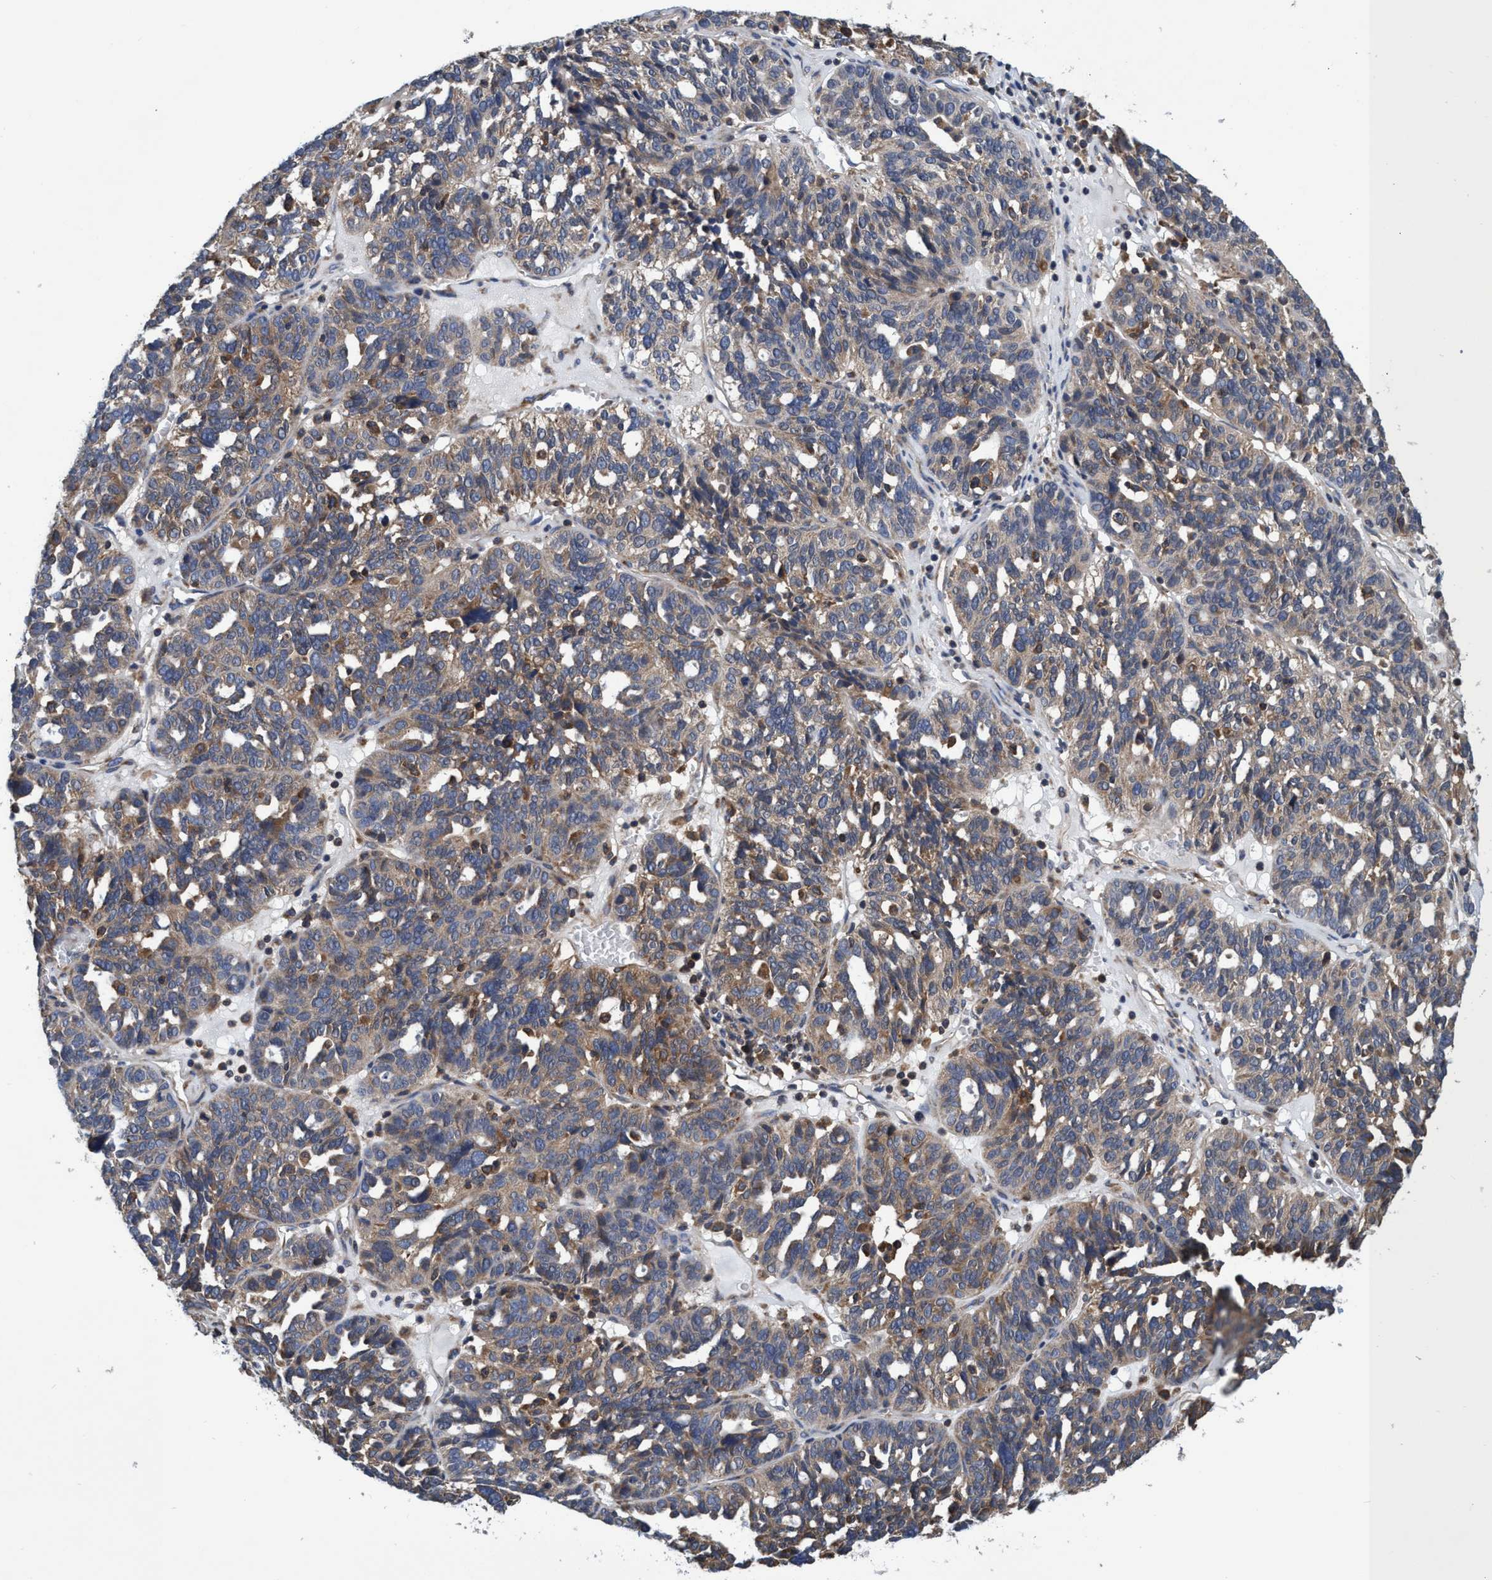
{"staining": {"intensity": "weak", "quantity": ">75%", "location": "cytoplasmic/membranous"}, "tissue": "ovarian cancer", "cell_type": "Tumor cells", "image_type": "cancer", "snomed": [{"axis": "morphology", "description": "Cystadenocarcinoma, serous, NOS"}, {"axis": "topography", "description": "Ovary"}], "caption": "Human ovarian cancer stained for a protein (brown) shows weak cytoplasmic/membranous positive staining in about >75% of tumor cells.", "gene": "CALCOCO2", "patient": {"sex": "female", "age": 59}}